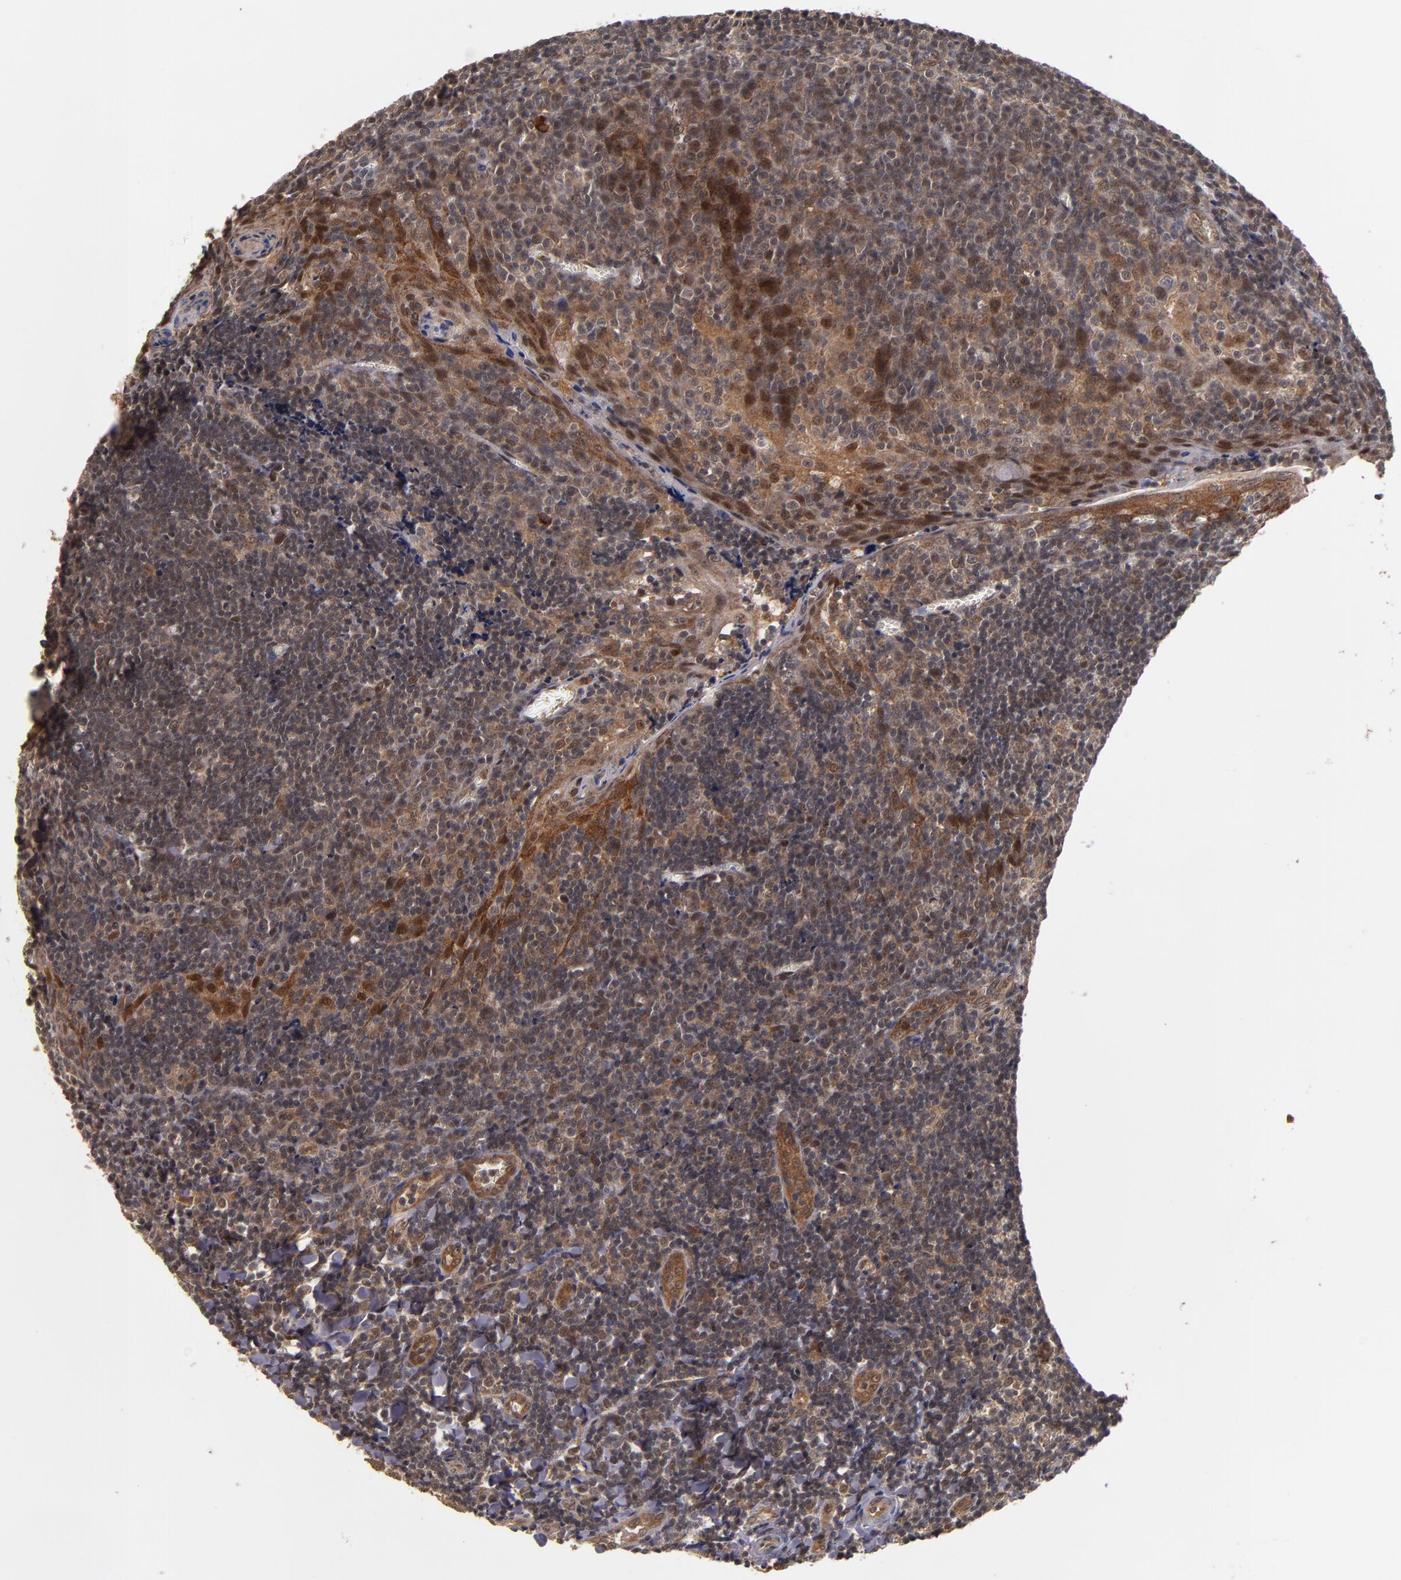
{"staining": {"intensity": "weak", "quantity": "<25%", "location": "cytoplasmic/membranous"}, "tissue": "tonsil", "cell_type": "Germinal center cells", "image_type": "normal", "snomed": [{"axis": "morphology", "description": "Normal tissue, NOS"}, {"axis": "topography", "description": "Tonsil"}], "caption": "This is a micrograph of immunohistochemistry staining of benign tonsil, which shows no staining in germinal center cells.", "gene": "CUL5", "patient": {"sex": "male", "age": 20}}